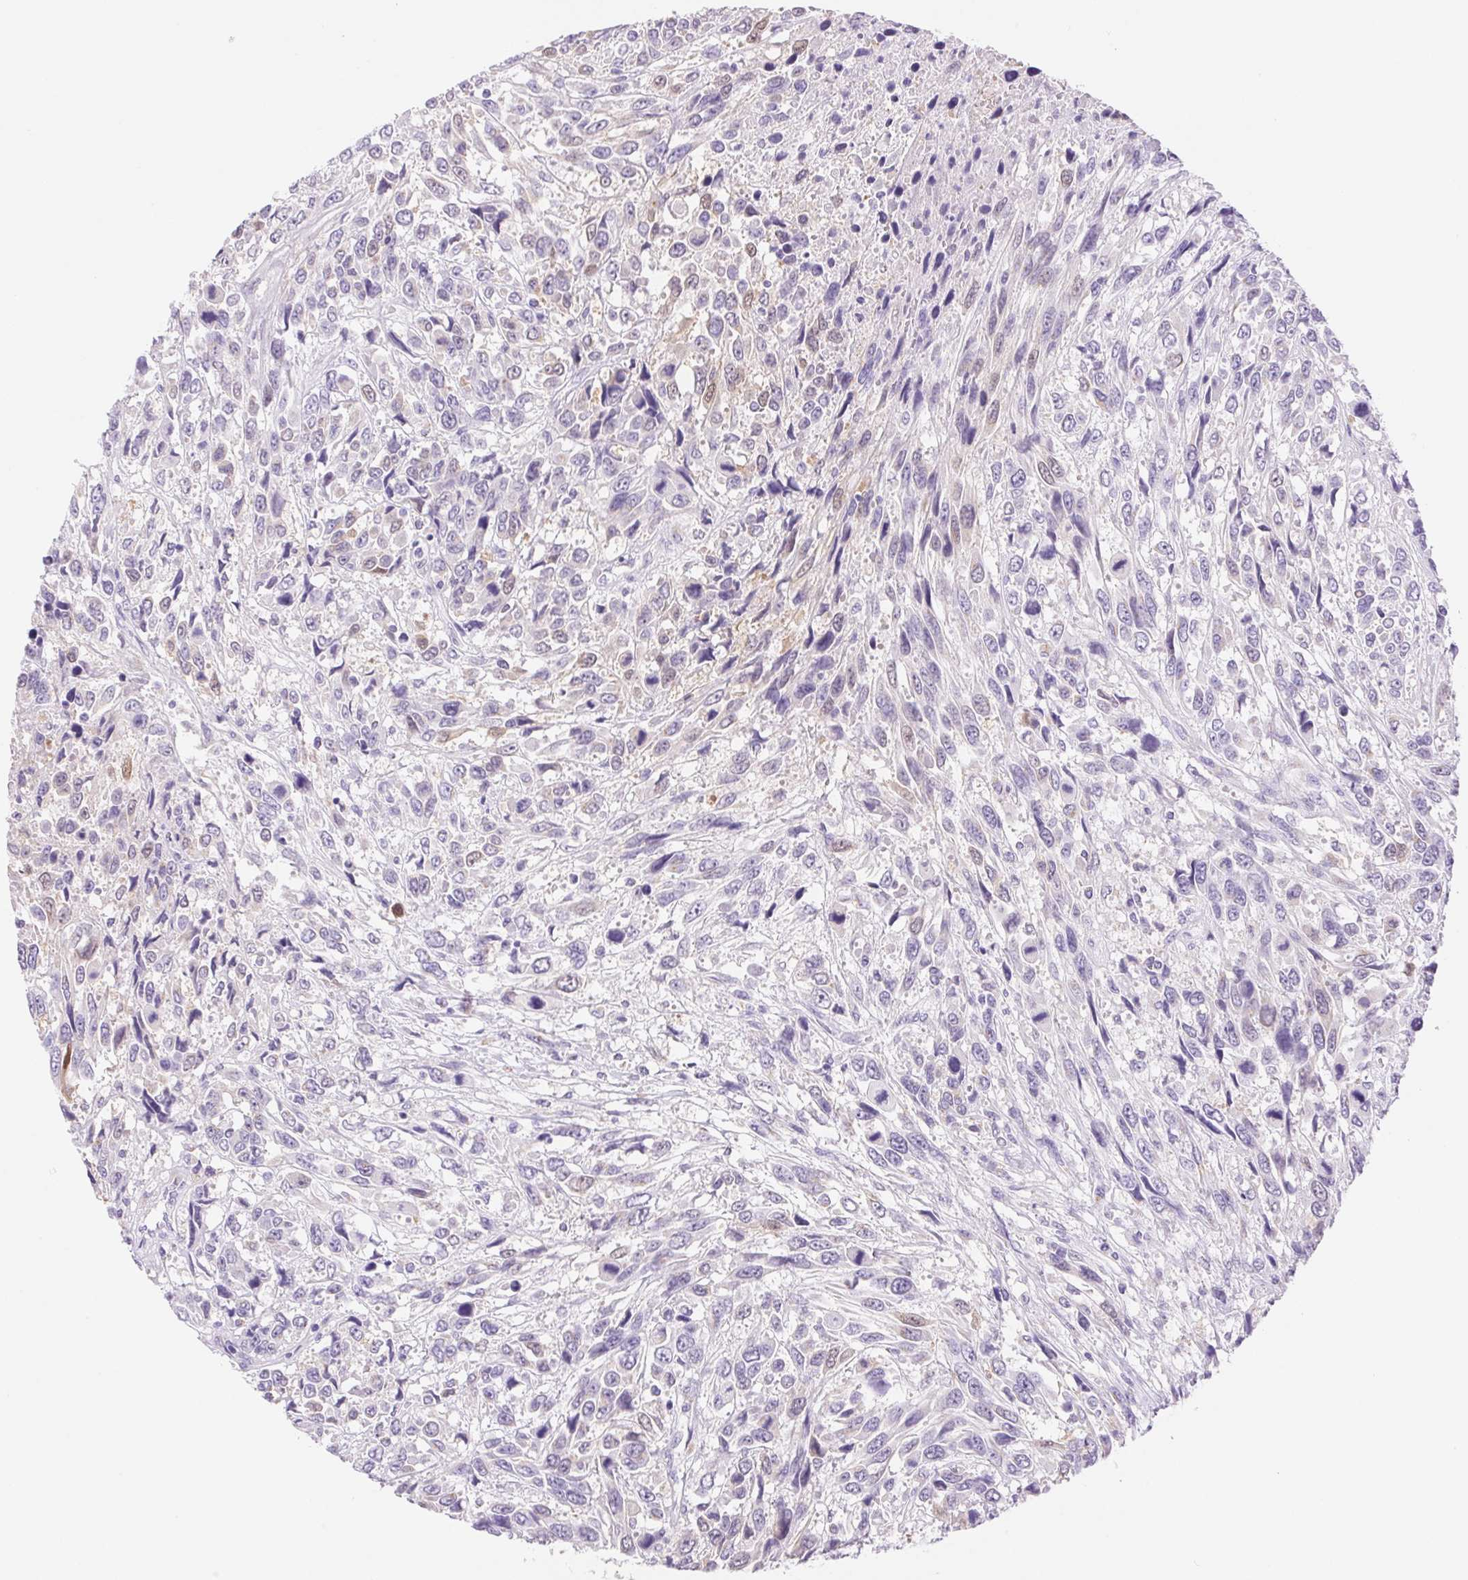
{"staining": {"intensity": "moderate", "quantity": "<25%", "location": "cytoplasmic/membranous,nuclear"}, "tissue": "urothelial cancer", "cell_type": "Tumor cells", "image_type": "cancer", "snomed": [{"axis": "morphology", "description": "Urothelial carcinoma, High grade"}, {"axis": "topography", "description": "Urinary bladder"}], "caption": "IHC histopathology image of urothelial carcinoma (high-grade) stained for a protein (brown), which displays low levels of moderate cytoplasmic/membranous and nuclear staining in approximately <25% of tumor cells.", "gene": "SERPINB3", "patient": {"sex": "female", "age": 70}}